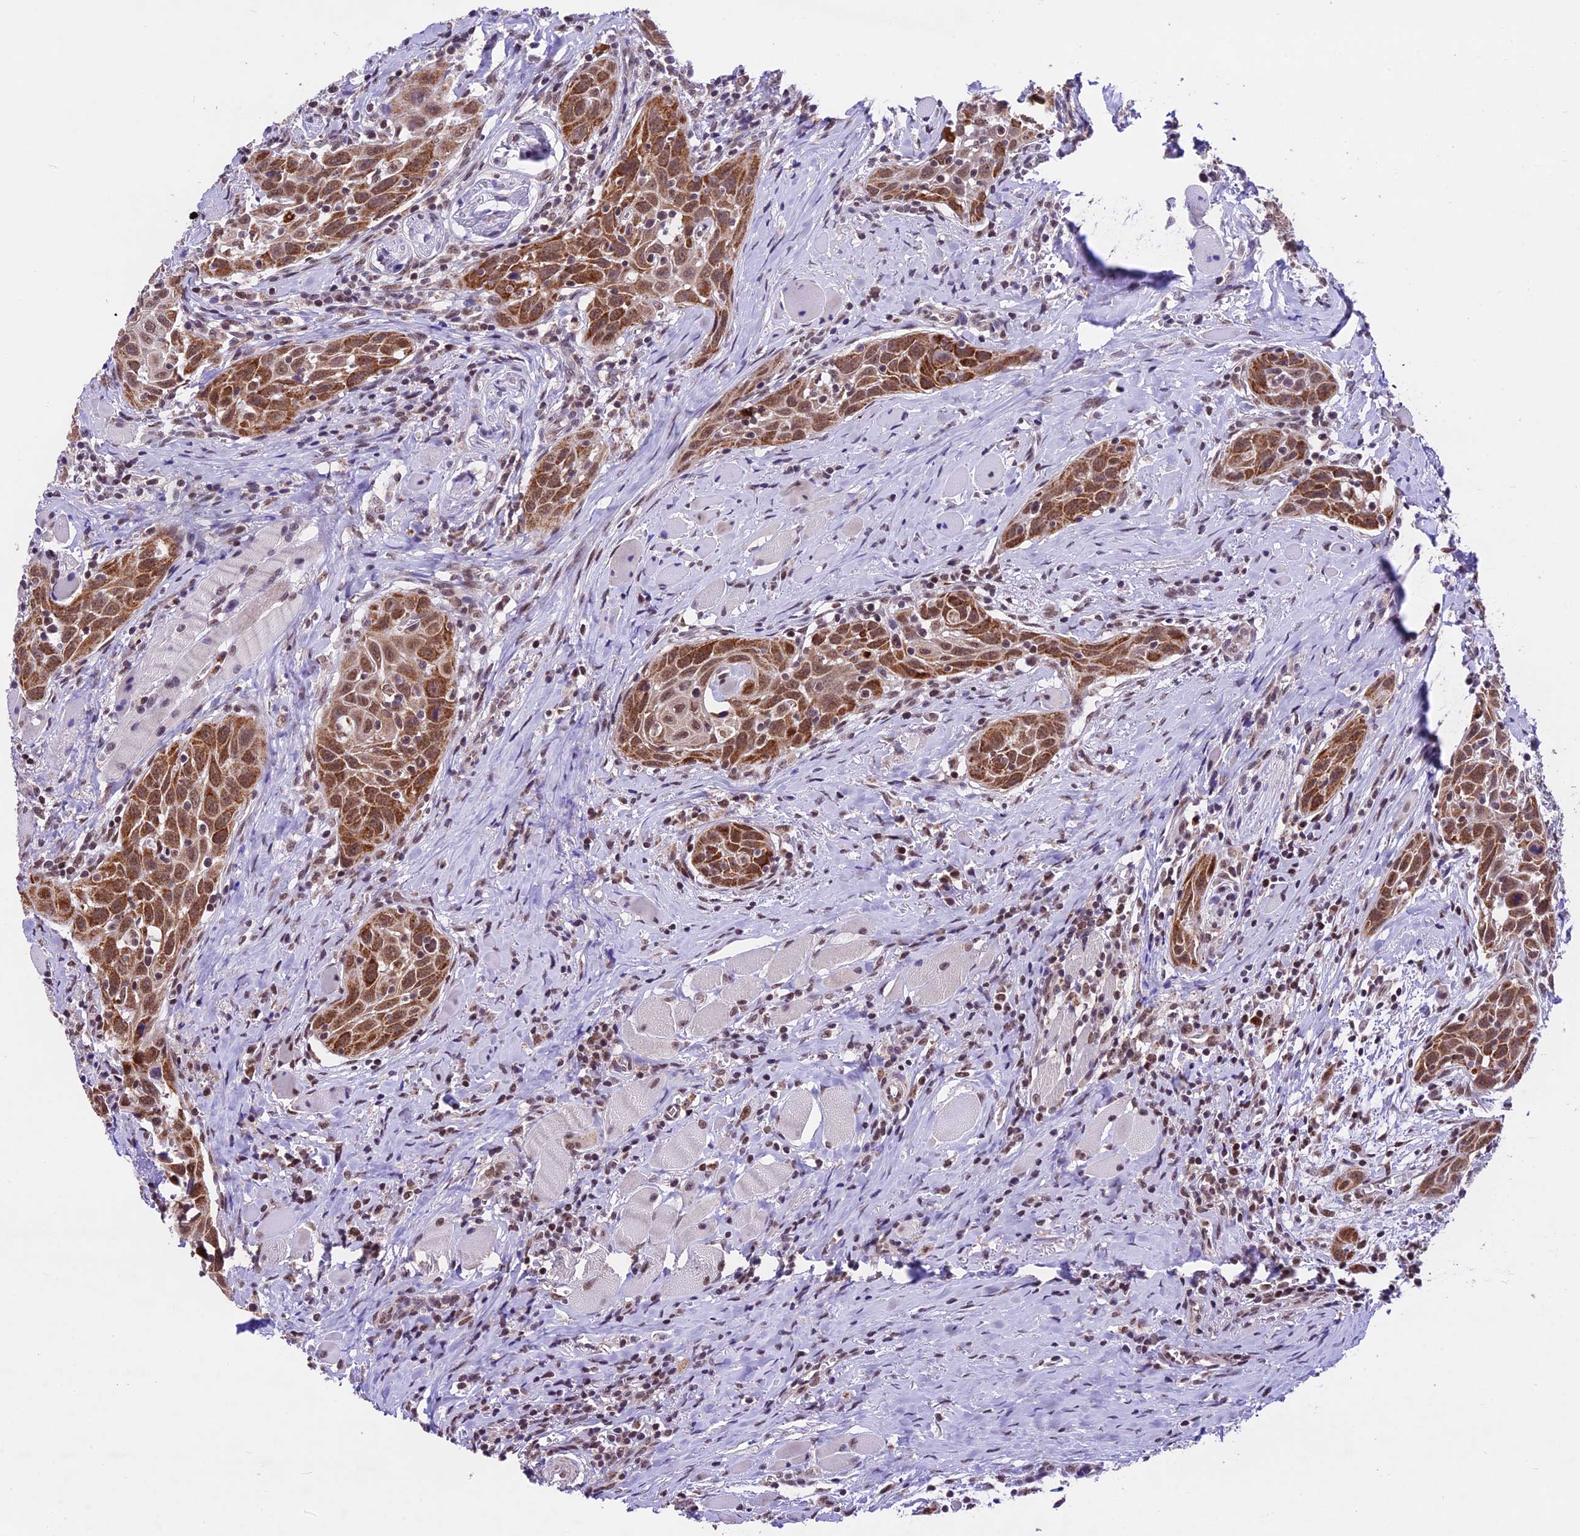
{"staining": {"intensity": "moderate", "quantity": ">75%", "location": "cytoplasmic/membranous,nuclear"}, "tissue": "head and neck cancer", "cell_type": "Tumor cells", "image_type": "cancer", "snomed": [{"axis": "morphology", "description": "Squamous cell carcinoma, NOS"}, {"axis": "topography", "description": "Oral tissue"}, {"axis": "topography", "description": "Head-Neck"}], "caption": "Head and neck squamous cell carcinoma was stained to show a protein in brown. There is medium levels of moderate cytoplasmic/membranous and nuclear expression in approximately >75% of tumor cells. (brown staining indicates protein expression, while blue staining denotes nuclei).", "gene": "CARS2", "patient": {"sex": "female", "age": 50}}